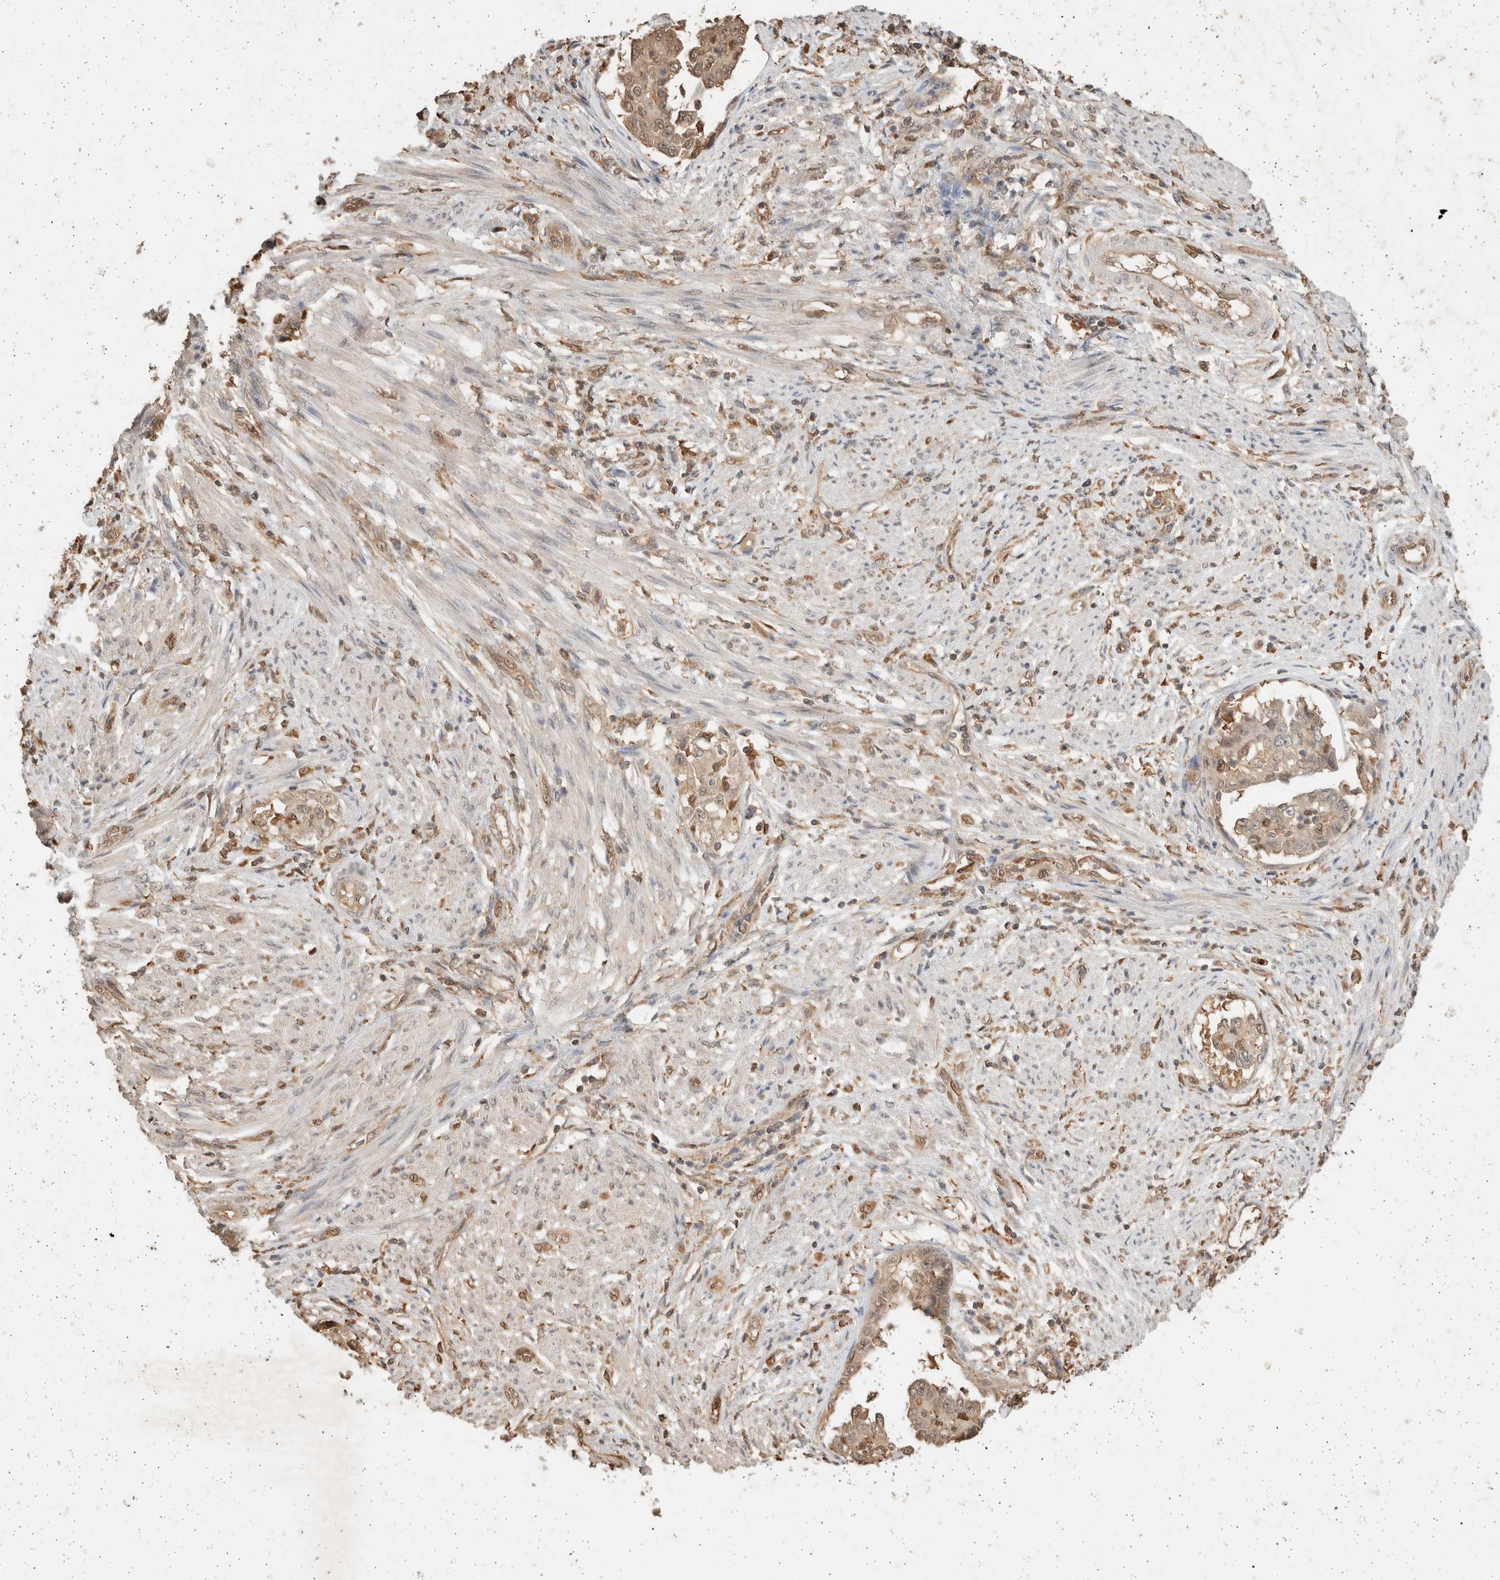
{"staining": {"intensity": "moderate", "quantity": ">75%", "location": "cytoplasmic/membranous,nuclear"}, "tissue": "endometrial cancer", "cell_type": "Tumor cells", "image_type": "cancer", "snomed": [{"axis": "morphology", "description": "Adenocarcinoma, NOS"}, {"axis": "topography", "description": "Endometrium"}], "caption": "DAB (3,3'-diaminobenzidine) immunohistochemical staining of human adenocarcinoma (endometrial) shows moderate cytoplasmic/membranous and nuclear protein staining in approximately >75% of tumor cells. (DAB IHC, brown staining for protein, blue staining for nuclei).", "gene": "YWHAH", "patient": {"sex": "female", "age": 85}}